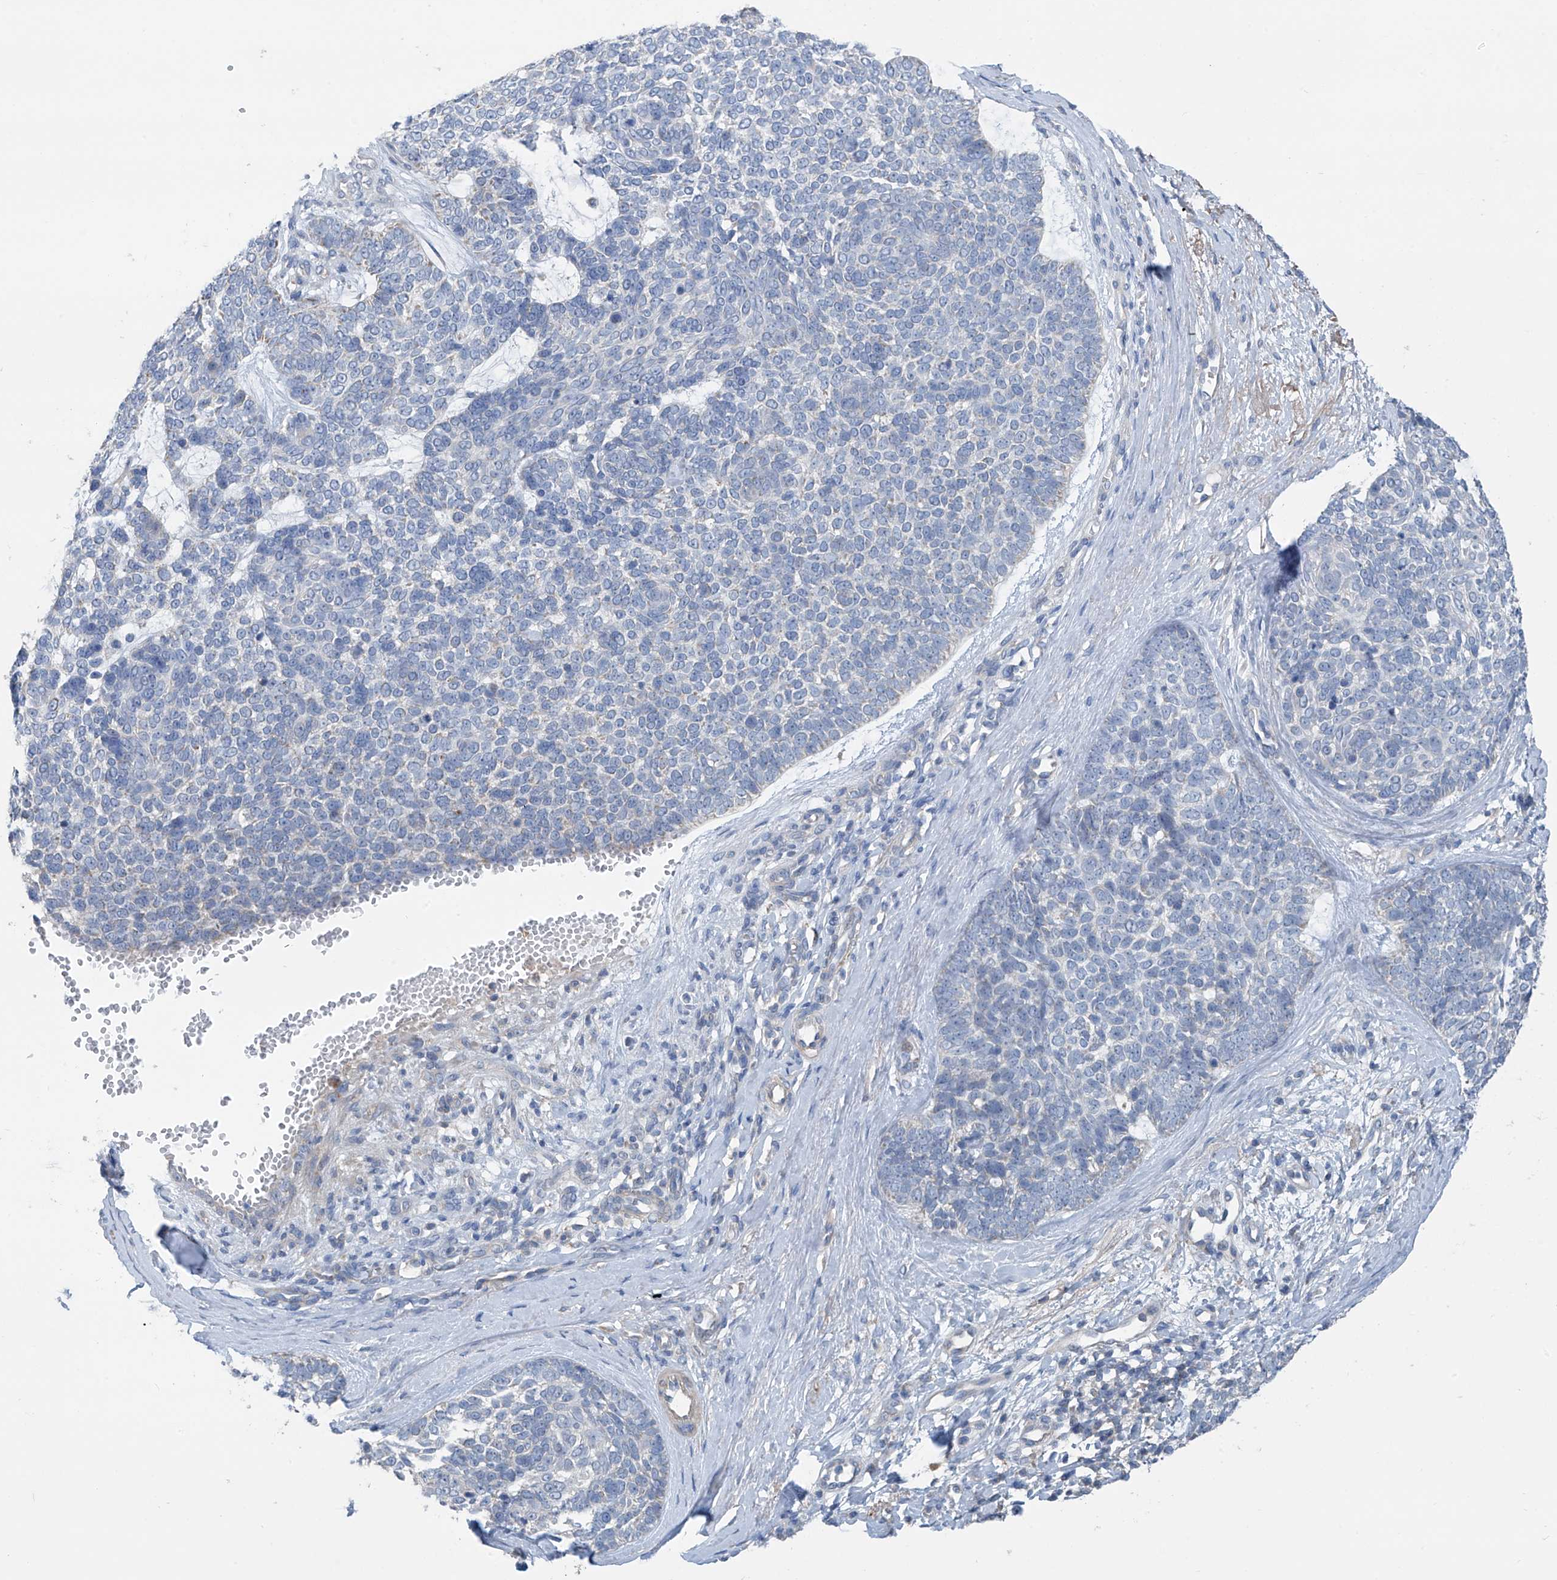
{"staining": {"intensity": "negative", "quantity": "none", "location": "none"}, "tissue": "skin cancer", "cell_type": "Tumor cells", "image_type": "cancer", "snomed": [{"axis": "morphology", "description": "Basal cell carcinoma"}, {"axis": "topography", "description": "Skin"}], "caption": "Immunohistochemistry photomicrograph of neoplastic tissue: human skin cancer stained with DAB demonstrates no significant protein staining in tumor cells.", "gene": "SYN3", "patient": {"sex": "female", "age": 81}}